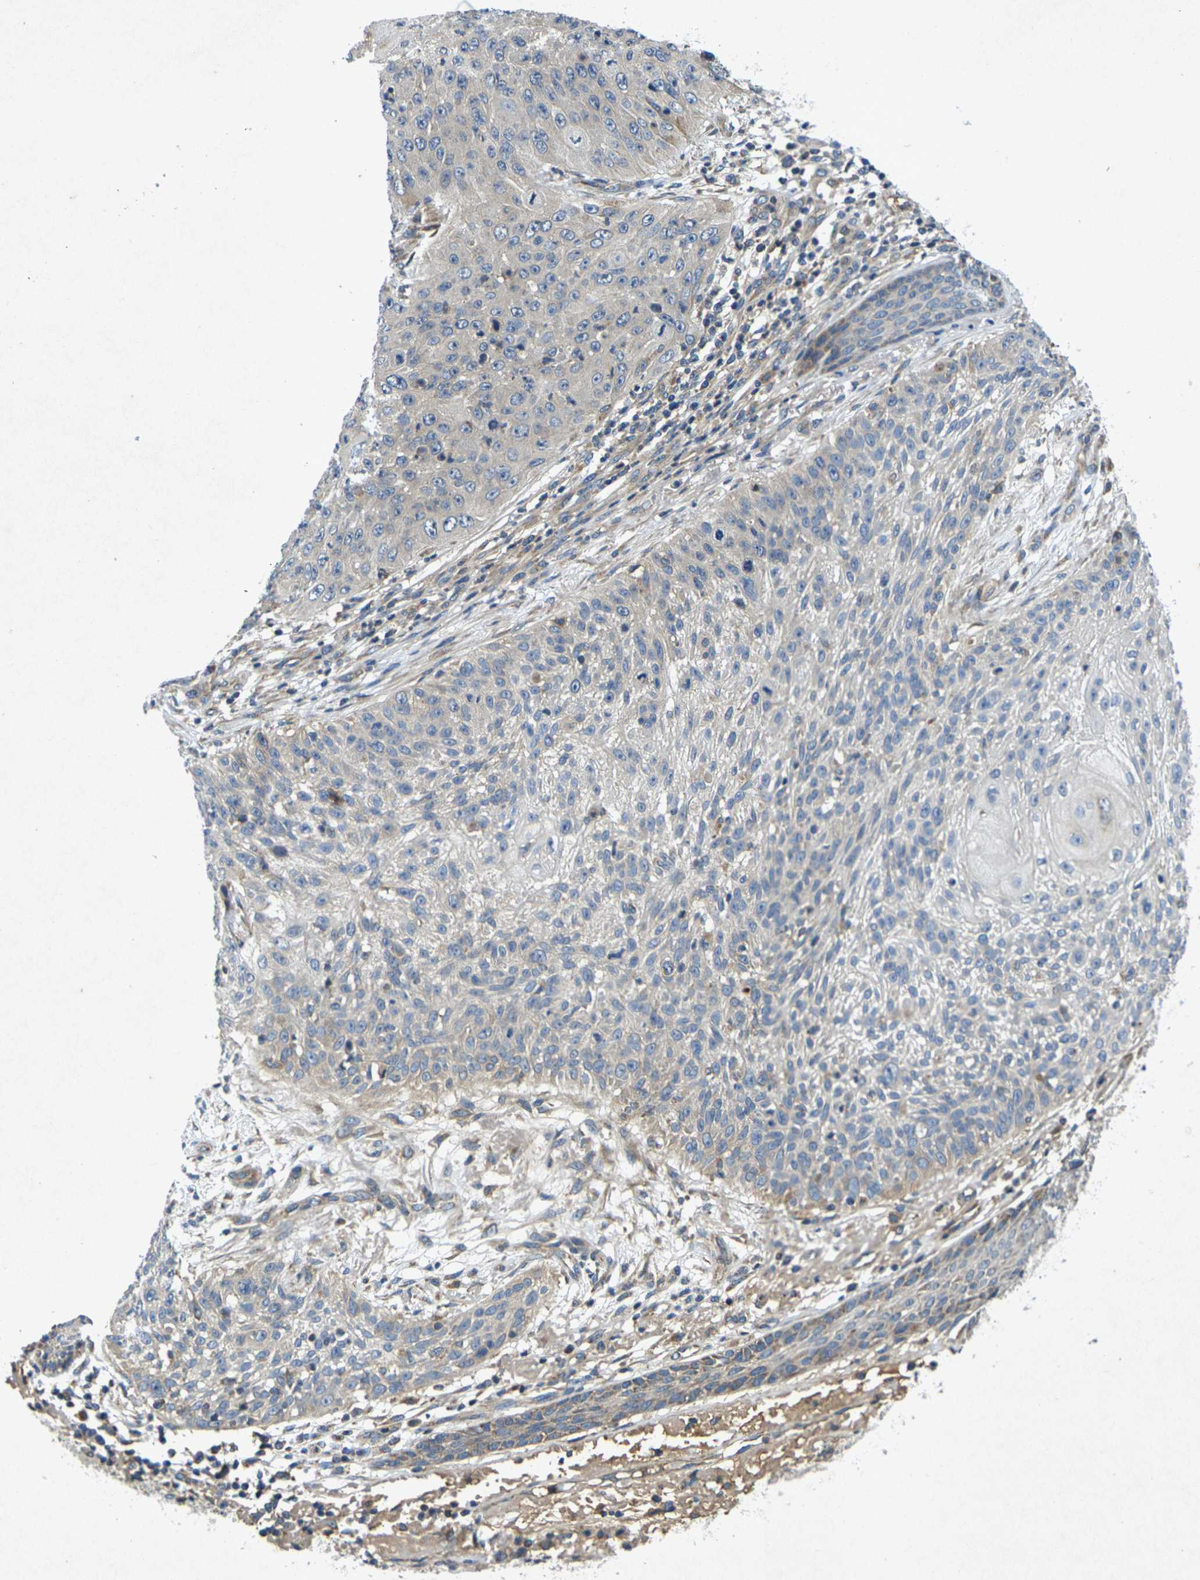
{"staining": {"intensity": "negative", "quantity": "none", "location": "none"}, "tissue": "skin cancer", "cell_type": "Tumor cells", "image_type": "cancer", "snomed": [{"axis": "morphology", "description": "Squamous cell carcinoma, NOS"}, {"axis": "topography", "description": "Skin"}], "caption": "Tumor cells are negative for brown protein staining in squamous cell carcinoma (skin).", "gene": "KIF1B", "patient": {"sex": "female", "age": 80}}